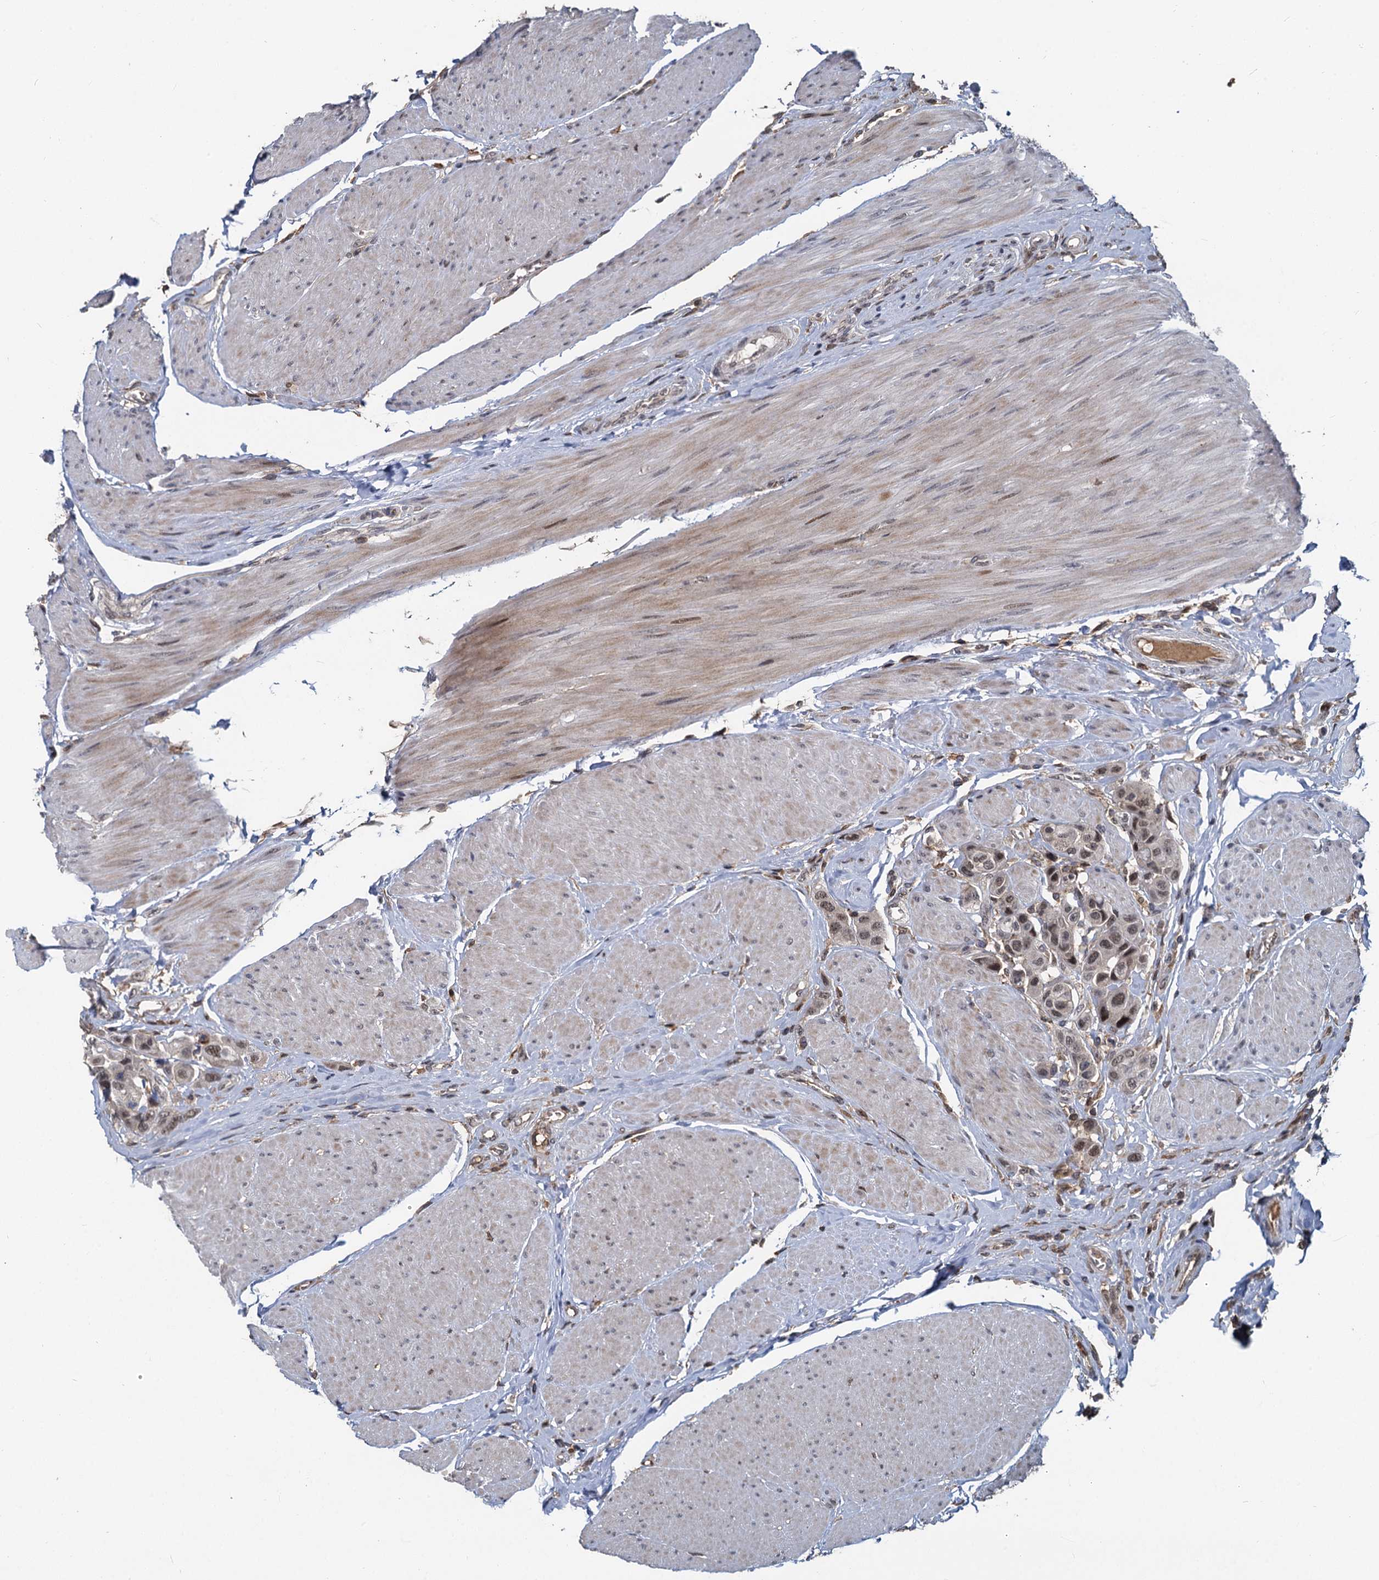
{"staining": {"intensity": "moderate", "quantity": ">75%", "location": "nuclear"}, "tissue": "urothelial cancer", "cell_type": "Tumor cells", "image_type": "cancer", "snomed": [{"axis": "morphology", "description": "Urothelial carcinoma, High grade"}, {"axis": "topography", "description": "Urinary bladder"}], "caption": "A medium amount of moderate nuclear expression is identified in about >75% of tumor cells in urothelial cancer tissue.", "gene": "FANCI", "patient": {"sex": "male", "age": 50}}